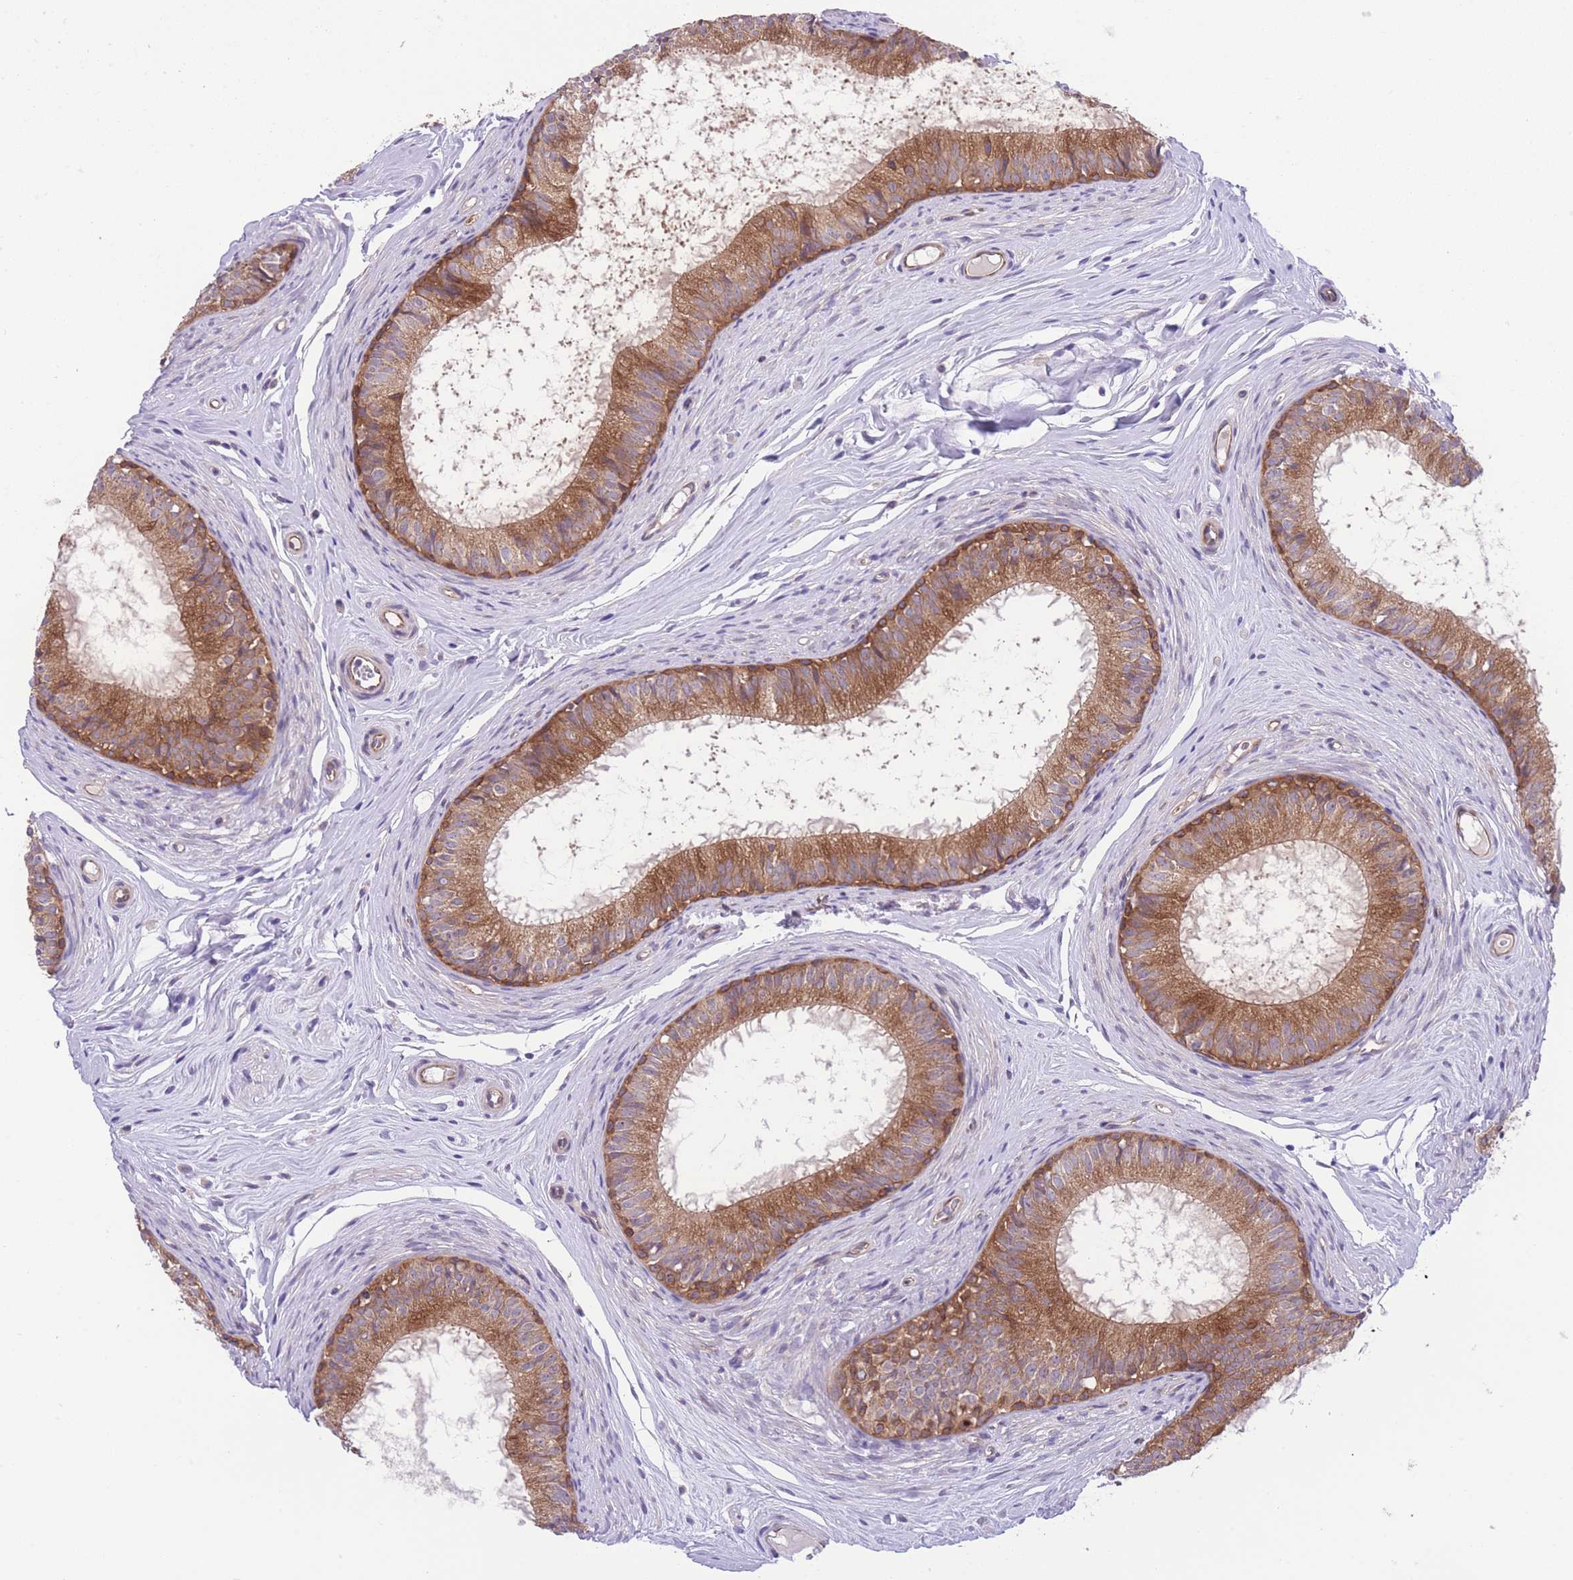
{"staining": {"intensity": "strong", "quantity": ">75%", "location": "cytoplasmic/membranous"}, "tissue": "epididymis", "cell_type": "Glandular cells", "image_type": "normal", "snomed": [{"axis": "morphology", "description": "Normal tissue, NOS"}, {"axis": "topography", "description": "Epididymis"}], "caption": "Immunohistochemistry of benign epididymis reveals high levels of strong cytoplasmic/membranous positivity in approximately >75% of glandular cells.", "gene": "WWOX", "patient": {"sex": "male", "age": 25}}